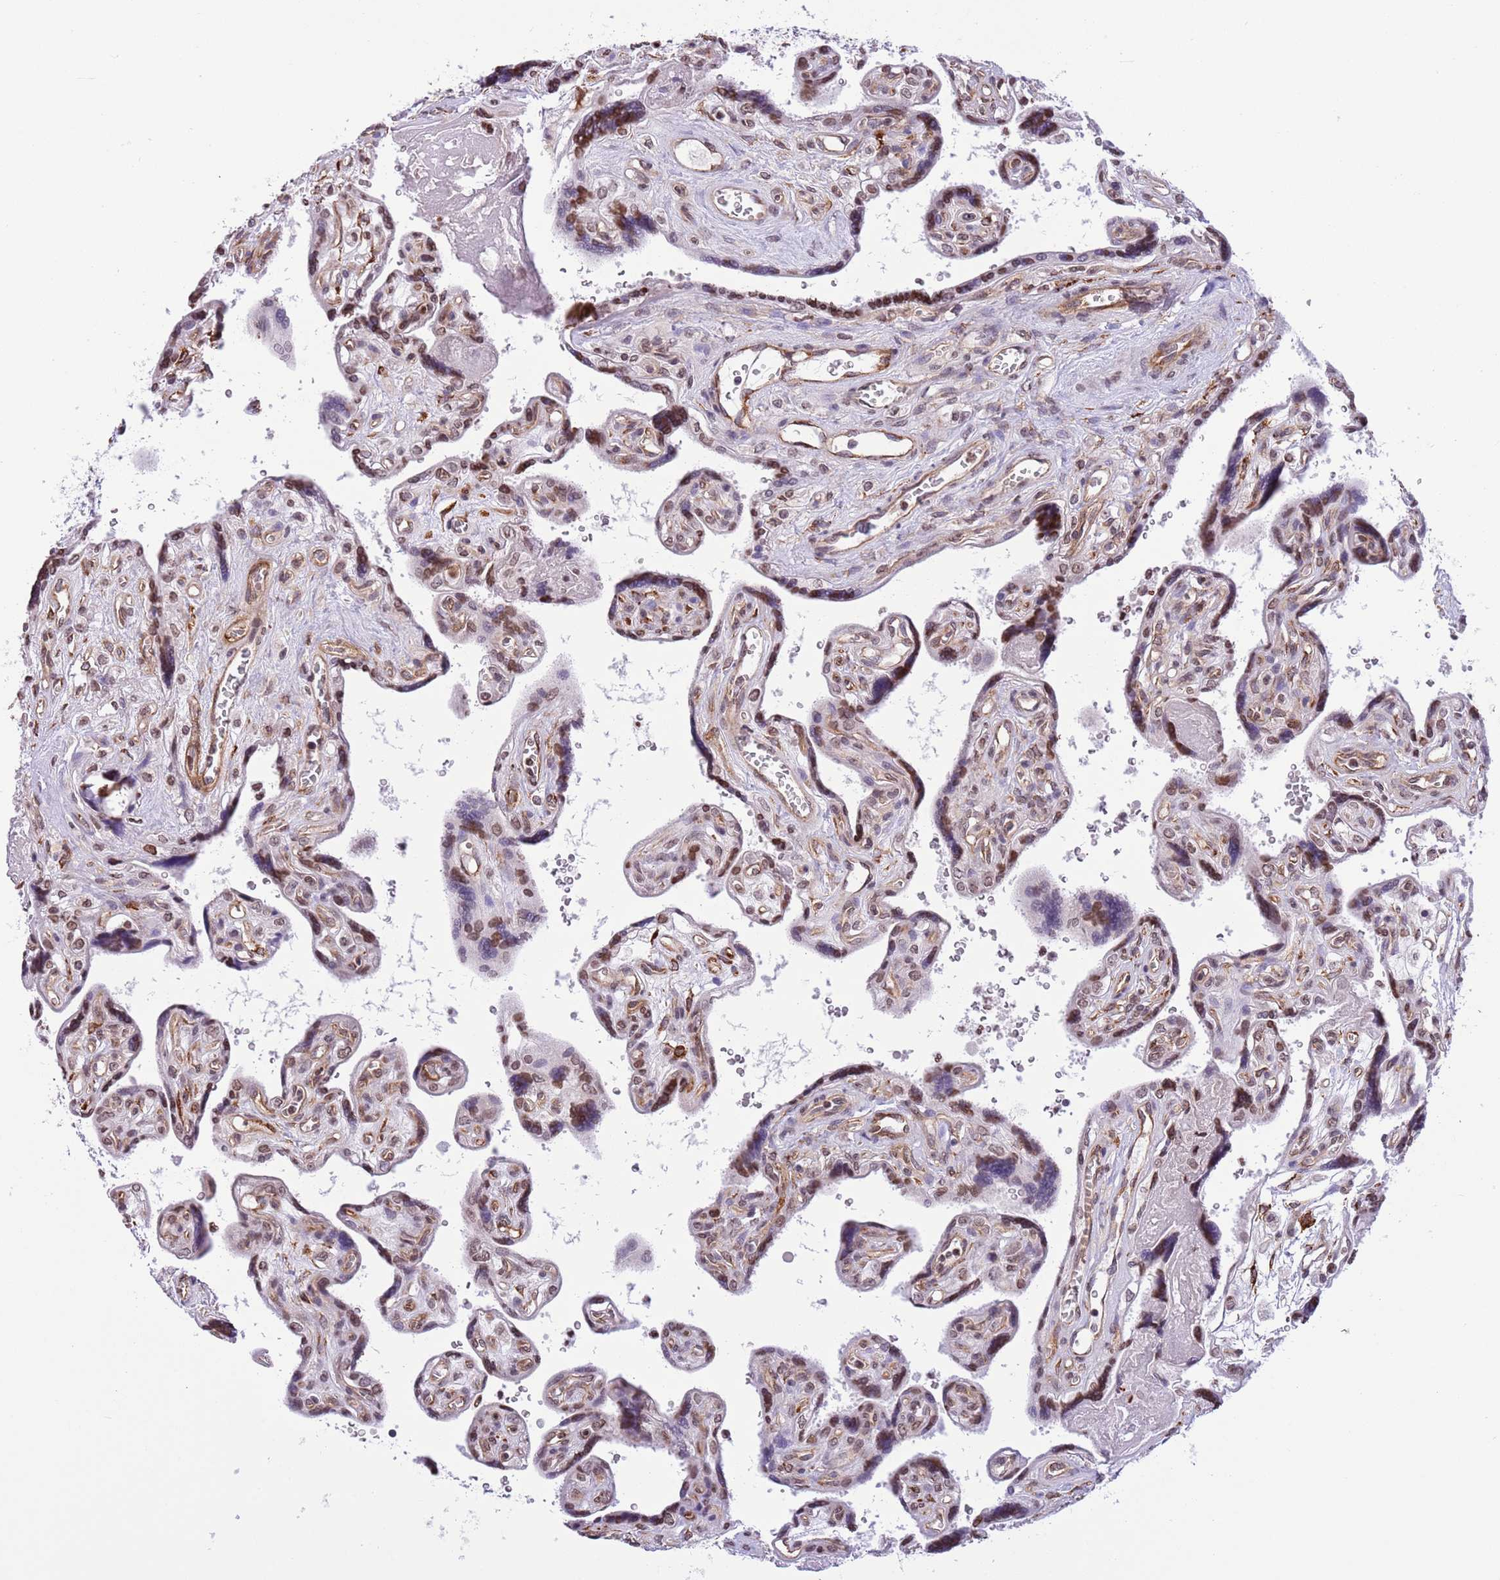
{"staining": {"intensity": "weak", "quantity": ">75%", "location": "nuclear"}, "tissue": "placenta", "cell_type": "Trophoblastic cells", "image_type": "normal", "snomed": [{"axis": "morphology", "description": "Normal tissue, NOS"}, {"axis": "topography", "description": "Placenta"}], "caption": "Weak nuclear protein staining is present in approximately >75% of trophoblastic cells in placenta.", "gene": "NRIP1", "patient": {"sex": "female", "age": 39}}